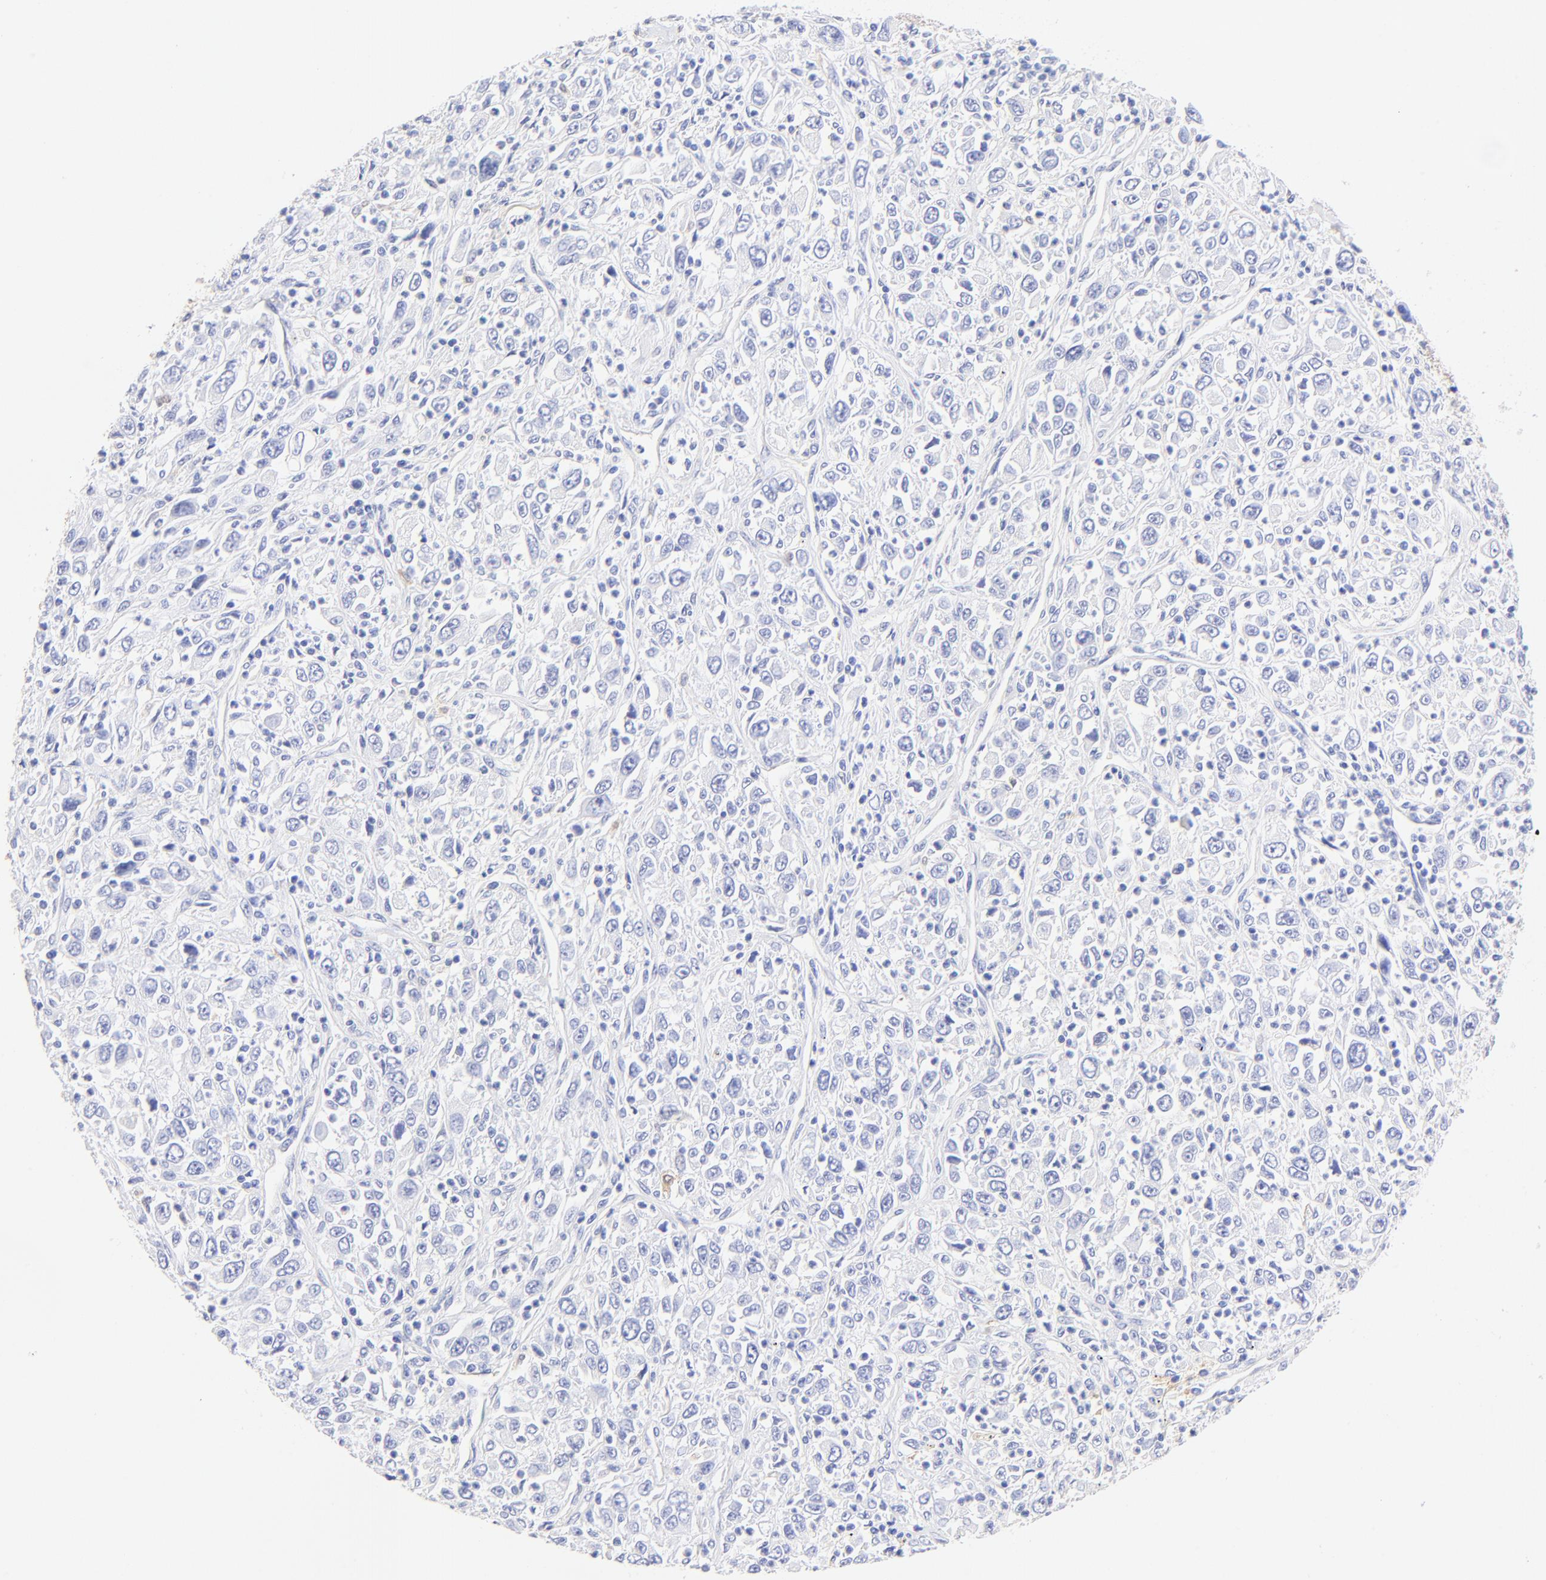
{"staining": {"intensity": "negative", "quantity": "none", "location": "none"}, "tissue": "melanoma", "cell_type": "Tumor cells", "image_type": "cancer", "snomed": [{"axis": "morphology", "description": "Malignant melanoma, Metastatic site"}, {"axis": "topography", "description": "Skin"}], "caption": "DAB (3,3'-diaminobenzidine) immunohistochemical staining of malignant melanoma (metastatic site) reveals no significant expression in tumor cells.", "gene": "ALDH1A1", "patient": {"sex": "female", "age": 56}}